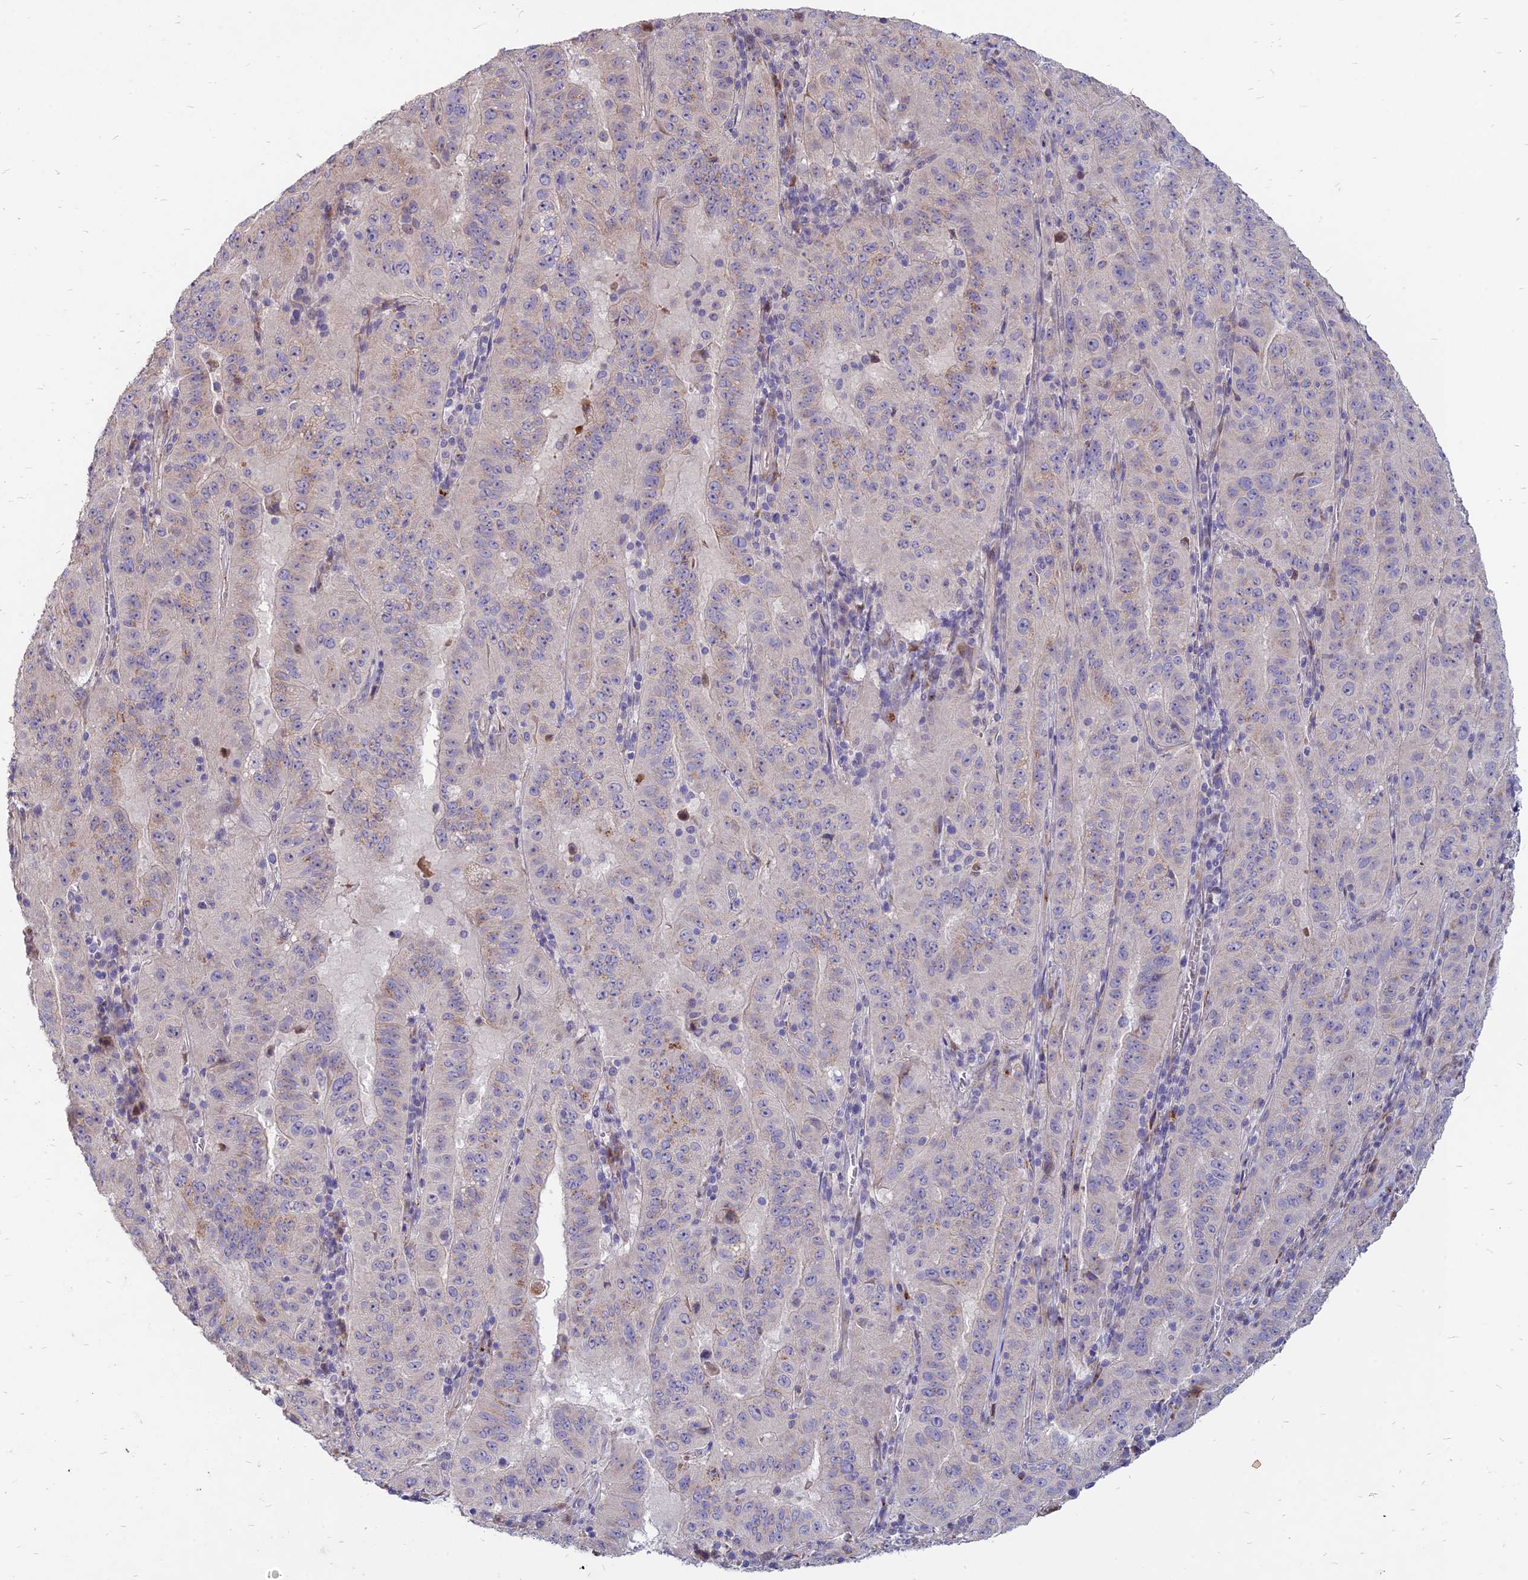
{"staining": {"intensity": "negative", "quantity": "none", "location": "none"}, "tissue": "pancreatic cancer", "cell_type": "Tumor cells", "image_type": "cancer", "snomed": [{"axis": "morphology", "description": "Adenocarcinoma, NOS"}, {"axis": "topography", "description": "Pancreas"}], "caption": "Immunohistochemical staining of pancreatic cancer shows no significant expression in tumor cells. (Stains: DAB (3,3'-diaminobenzidine) immunohistochemistry (IHC) with hematoxylin counter stain, Microscopy: brightfield microscopy at high magnification).", "gene": "ST3GAL6", "patient": {"sex": "male", "age": 63}}